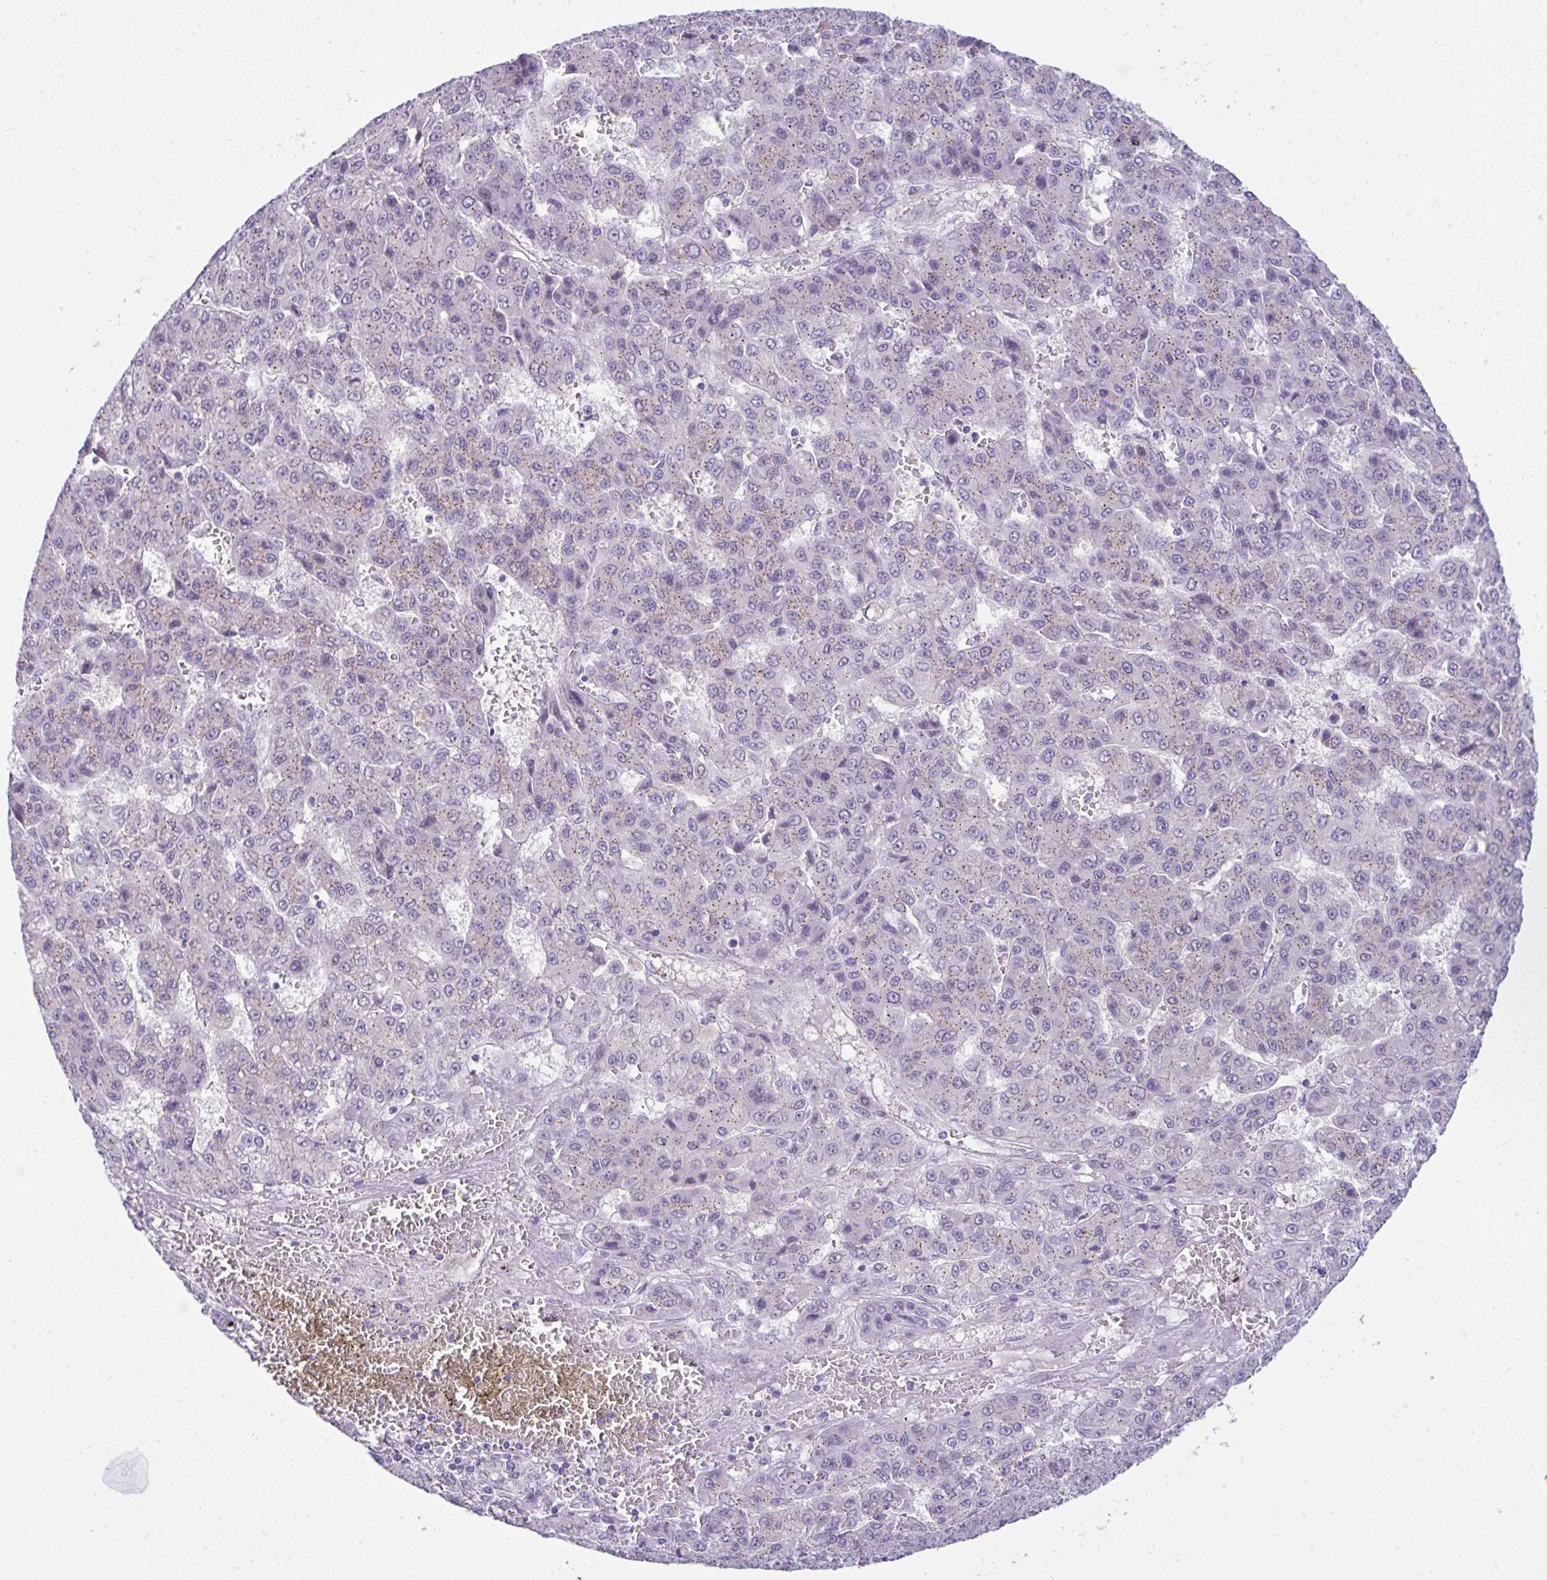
{"staining": {"intensity": "weak", "quantity": "25%-75%", "location": "cytoplasmic/membranous"}, "tissue": "liver cancer", "cell_type": "Tumor cells", "image_type": "cancer", "snomed": [{"axis": "morphology", "description": "Carcinoma, Hepatocellular, NOS"}, {"axis": "topography", "description": "Liver"}], "caption": "This is an image of immunohistochemistry staining of liver cancer, which shows weak expression in the cytoplasmic/membranous of tumor cells.", "gene": "FAM177A1", "patient": {"sex": "male", "age": 70}}